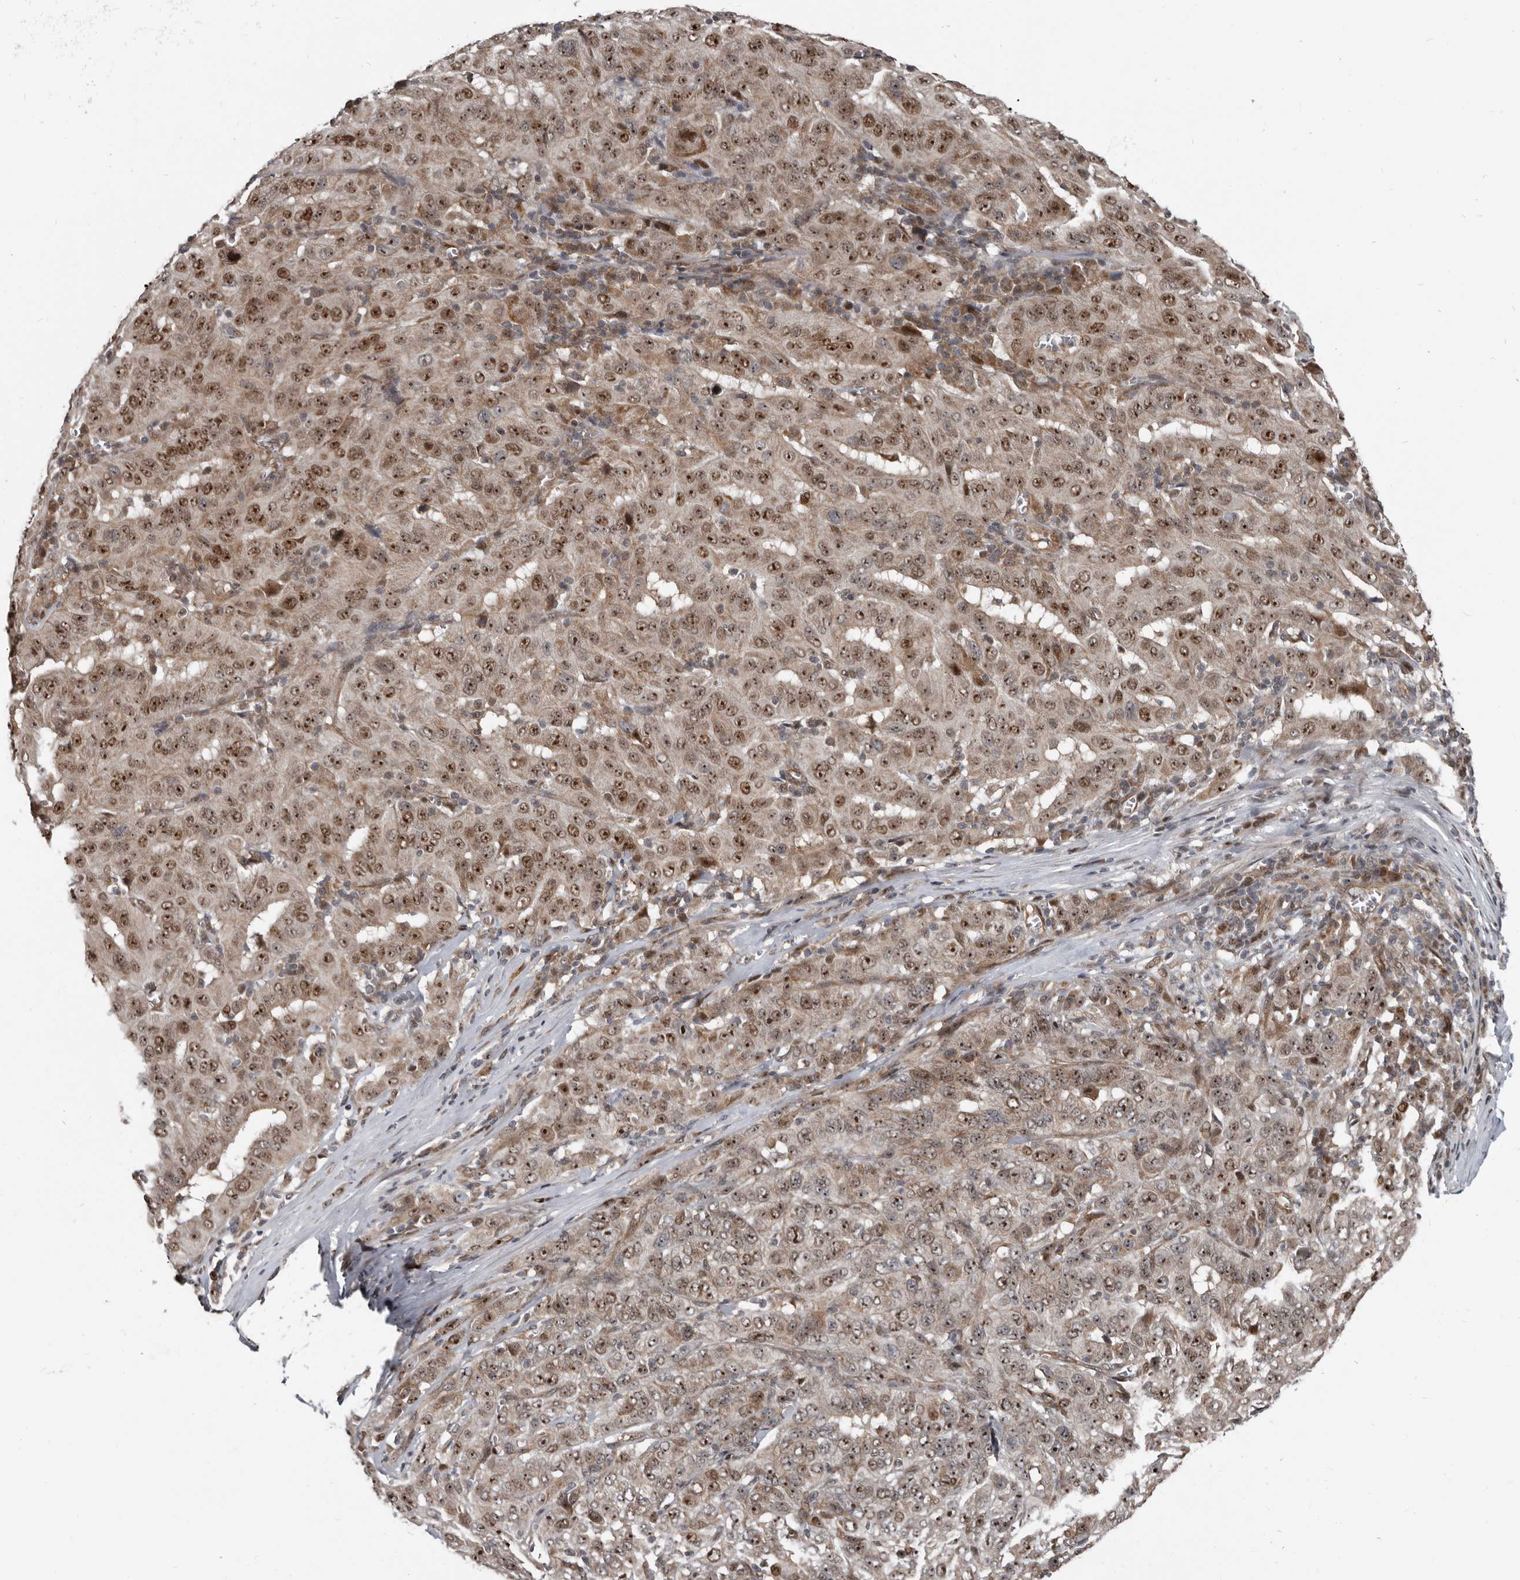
{"staining": {"intensity": "moderate", "quantity": ">75%", "location": "cytoplasmic/membranous,nuclear"}, "tissue": "pancreatic cancer", "cell_type": "Tumor cells", "image_type": "cancer", "snomed": [{"axis": "morphology", "description": "Adenocarcinoma, NOS"}, {"axis": "topography", "description": "Pancreas"}], "caption": "Human pancreatic adenocarcinoma stained for a protein (brown) shows moderate cytoplasmic/membranous and nuclear positive staining in about >75% of tumor cells.", "gene": "CHD1L", "patient": {"sex": "male", "age": 63}}